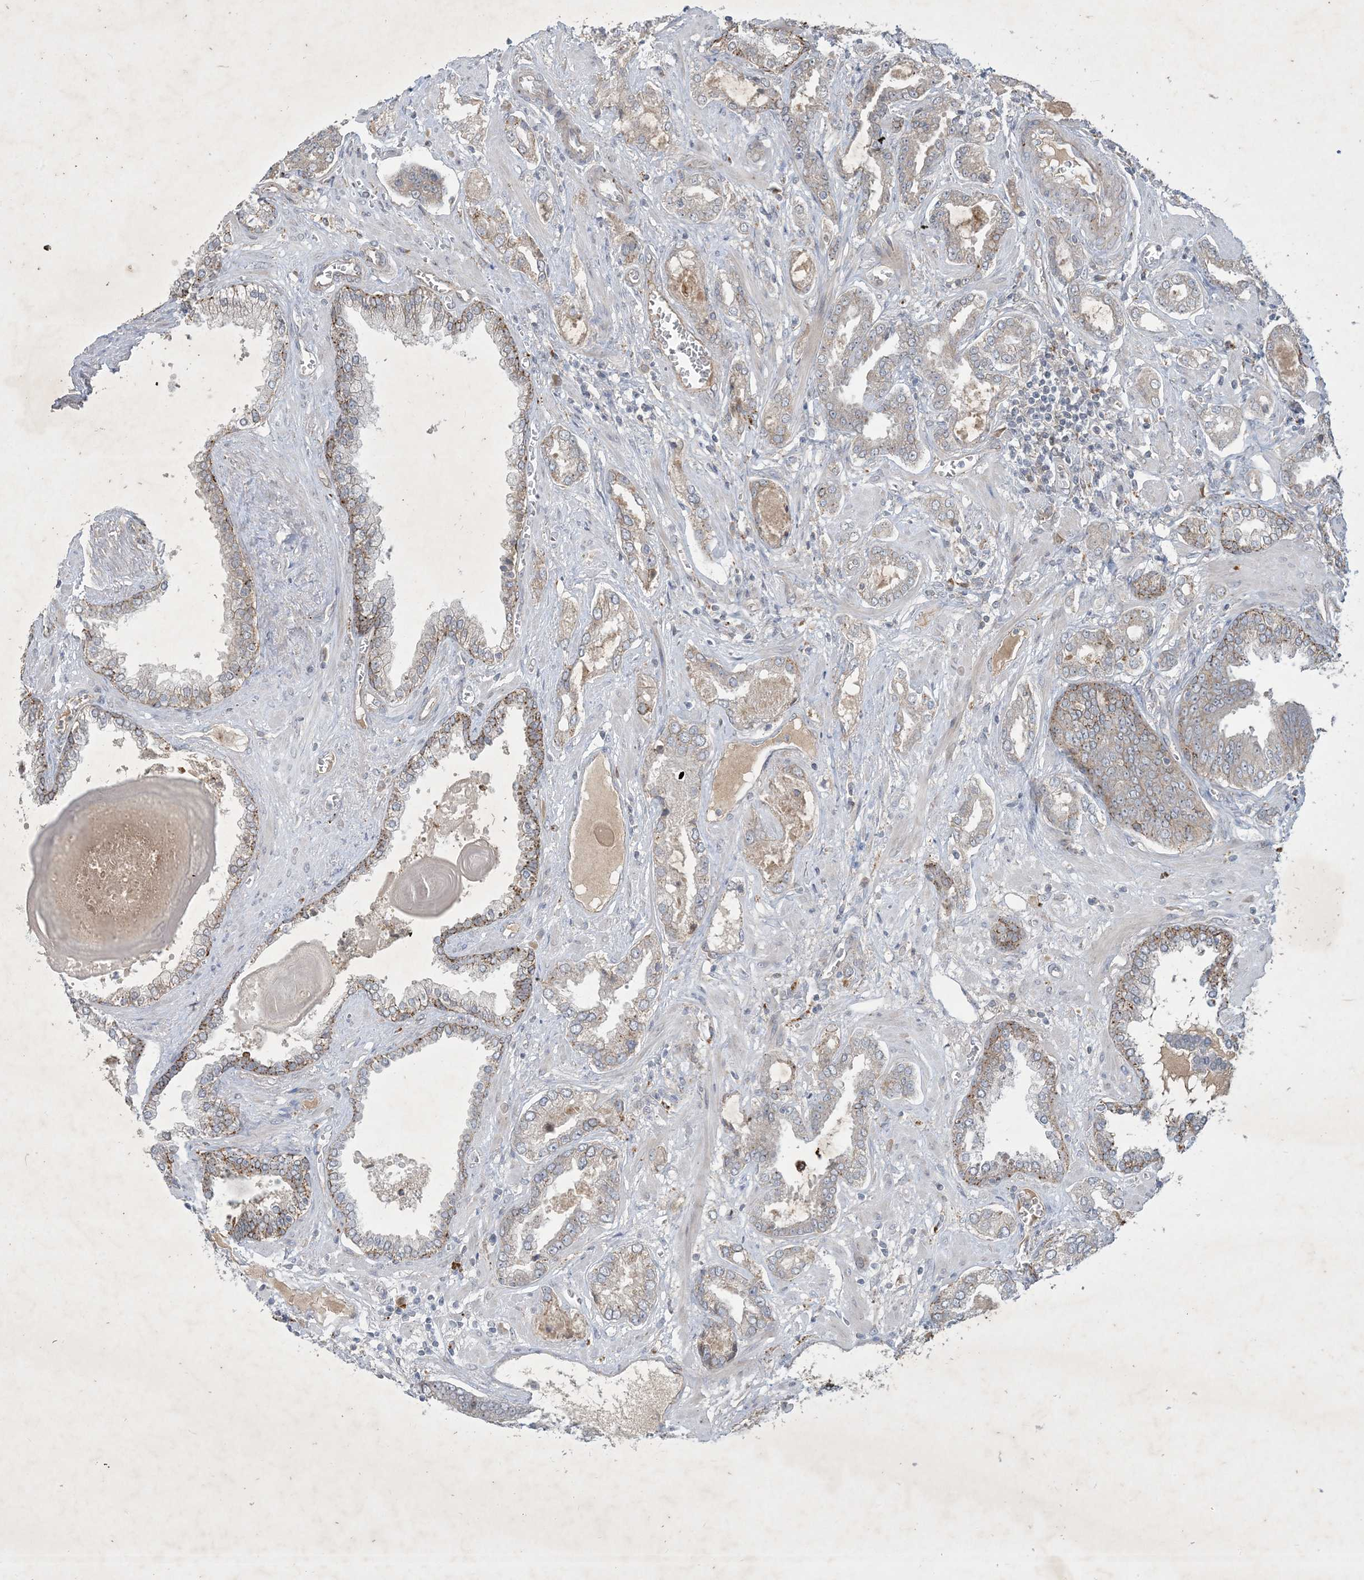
{"staining": {"intensity": "negative", "quantity": "none", "location": "none"}, "tissue": "prostate cancer", "cell_type": "Tumor cells", "image_type": "cancer", "snomed": [{"axis": "morphology", "description": "Adenocarcinoma, High grade"}, {"axis": "topography", "description": "Prostate and seminal vesicle, NOS"}], "caption": "DAB (3,3'-diaminobenzidine) immunohistochemical staining of prostate cancer reveals no significant staining in tumor cells.", "gene": "MRPS18A", "patient": {"sex": "male", "age": 67}}